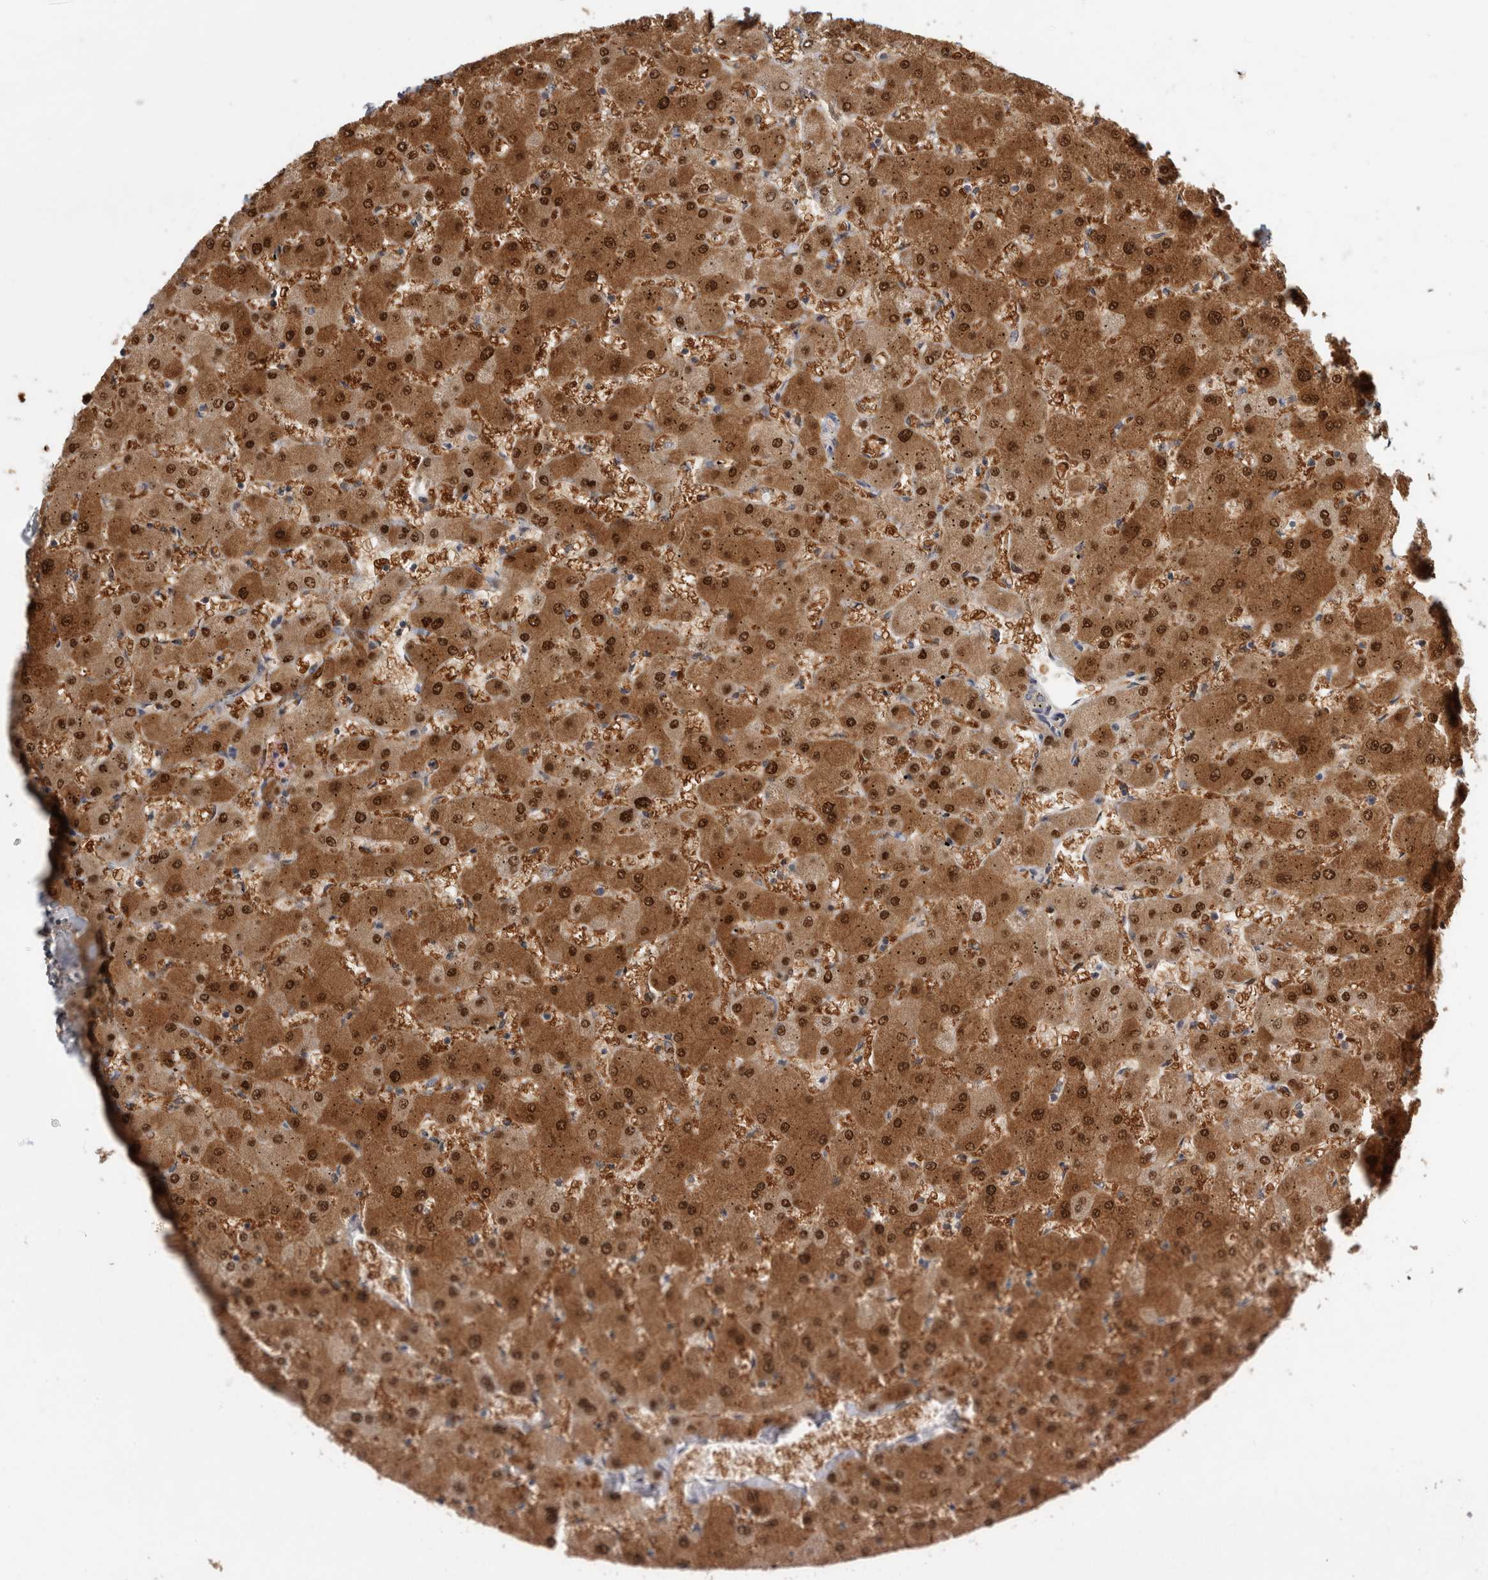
{"staining": {"intensity": "weak", "quantity": "<25%", "location": "cytoplasmic/membranous"}, "tissue": "liver", "cell_type": "Cholangiocytes", "image_type": "normal", "snomed": [{"axis": "morphology", "description": "Normal tissue, NOS"}, {"axis": "topography", "description": "Liver"}], "caption": "Immunohistochemical staining of benign liver exhibits no significant staining in cholangiocytes. Nuclei are stained in blue.", "gene": "PGM1", "patient": {"sex": "female", "age": 63}}